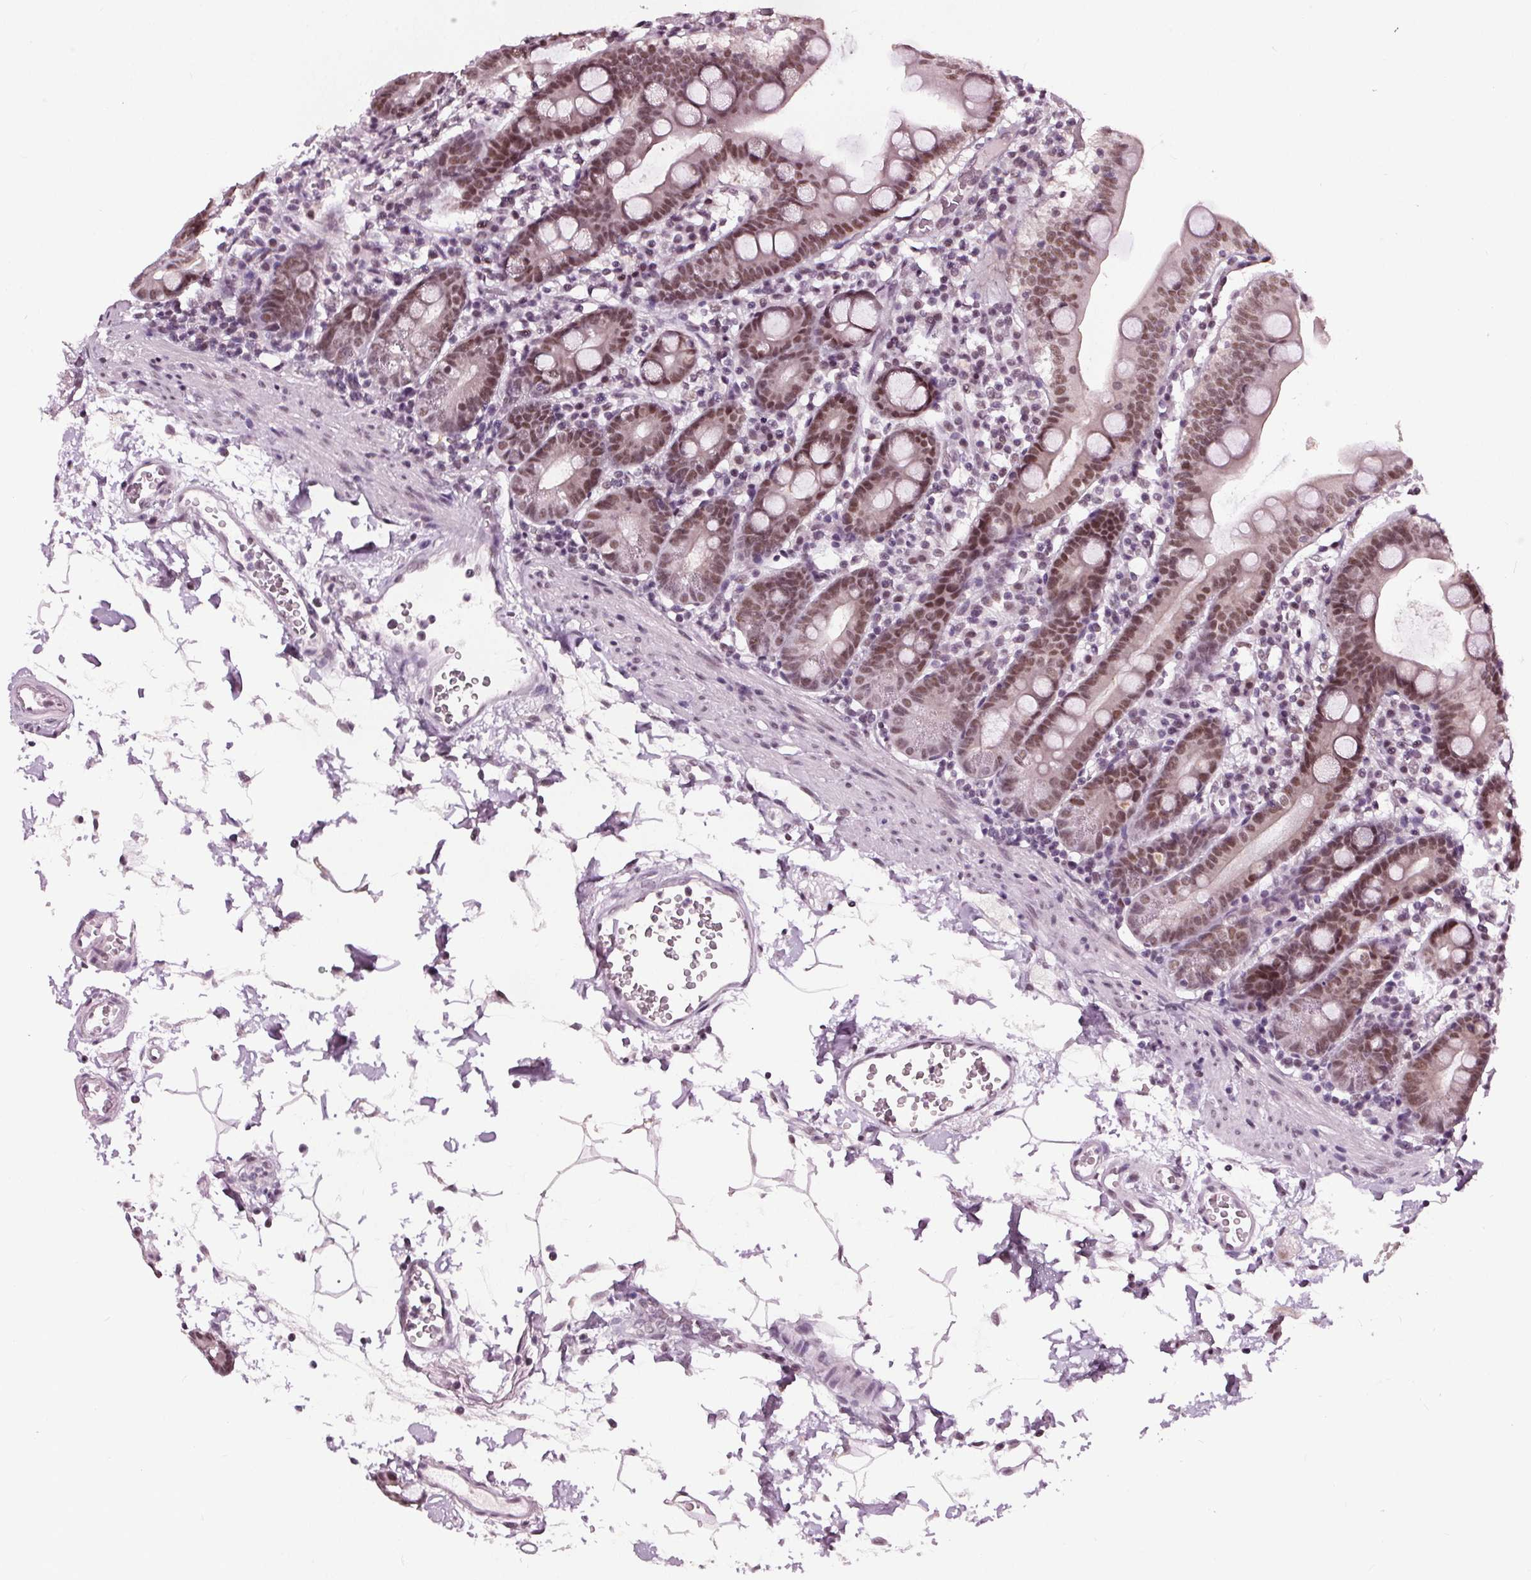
{"staining": {"intensity": "moderate", "quantity": ">75%", "location": "nuclear"}, "tissue": "duodenum", "cell_type": "Glandular cells", "image_type": "normal", "snomed": [{"axis": "morphology", "description": "Normal tissue, NOS"}, {"axis": "topography", "description": "Pancreas"}, {"axis": "topography", "description": "Duodenum"}], "caption": "This image shows IHC staining of benign human duodenum, with medium moderate nuclear staining in approximately >75% of glandular cells.", "gene": "IWS1", "patient": {"sex": "male", "age": 59}}